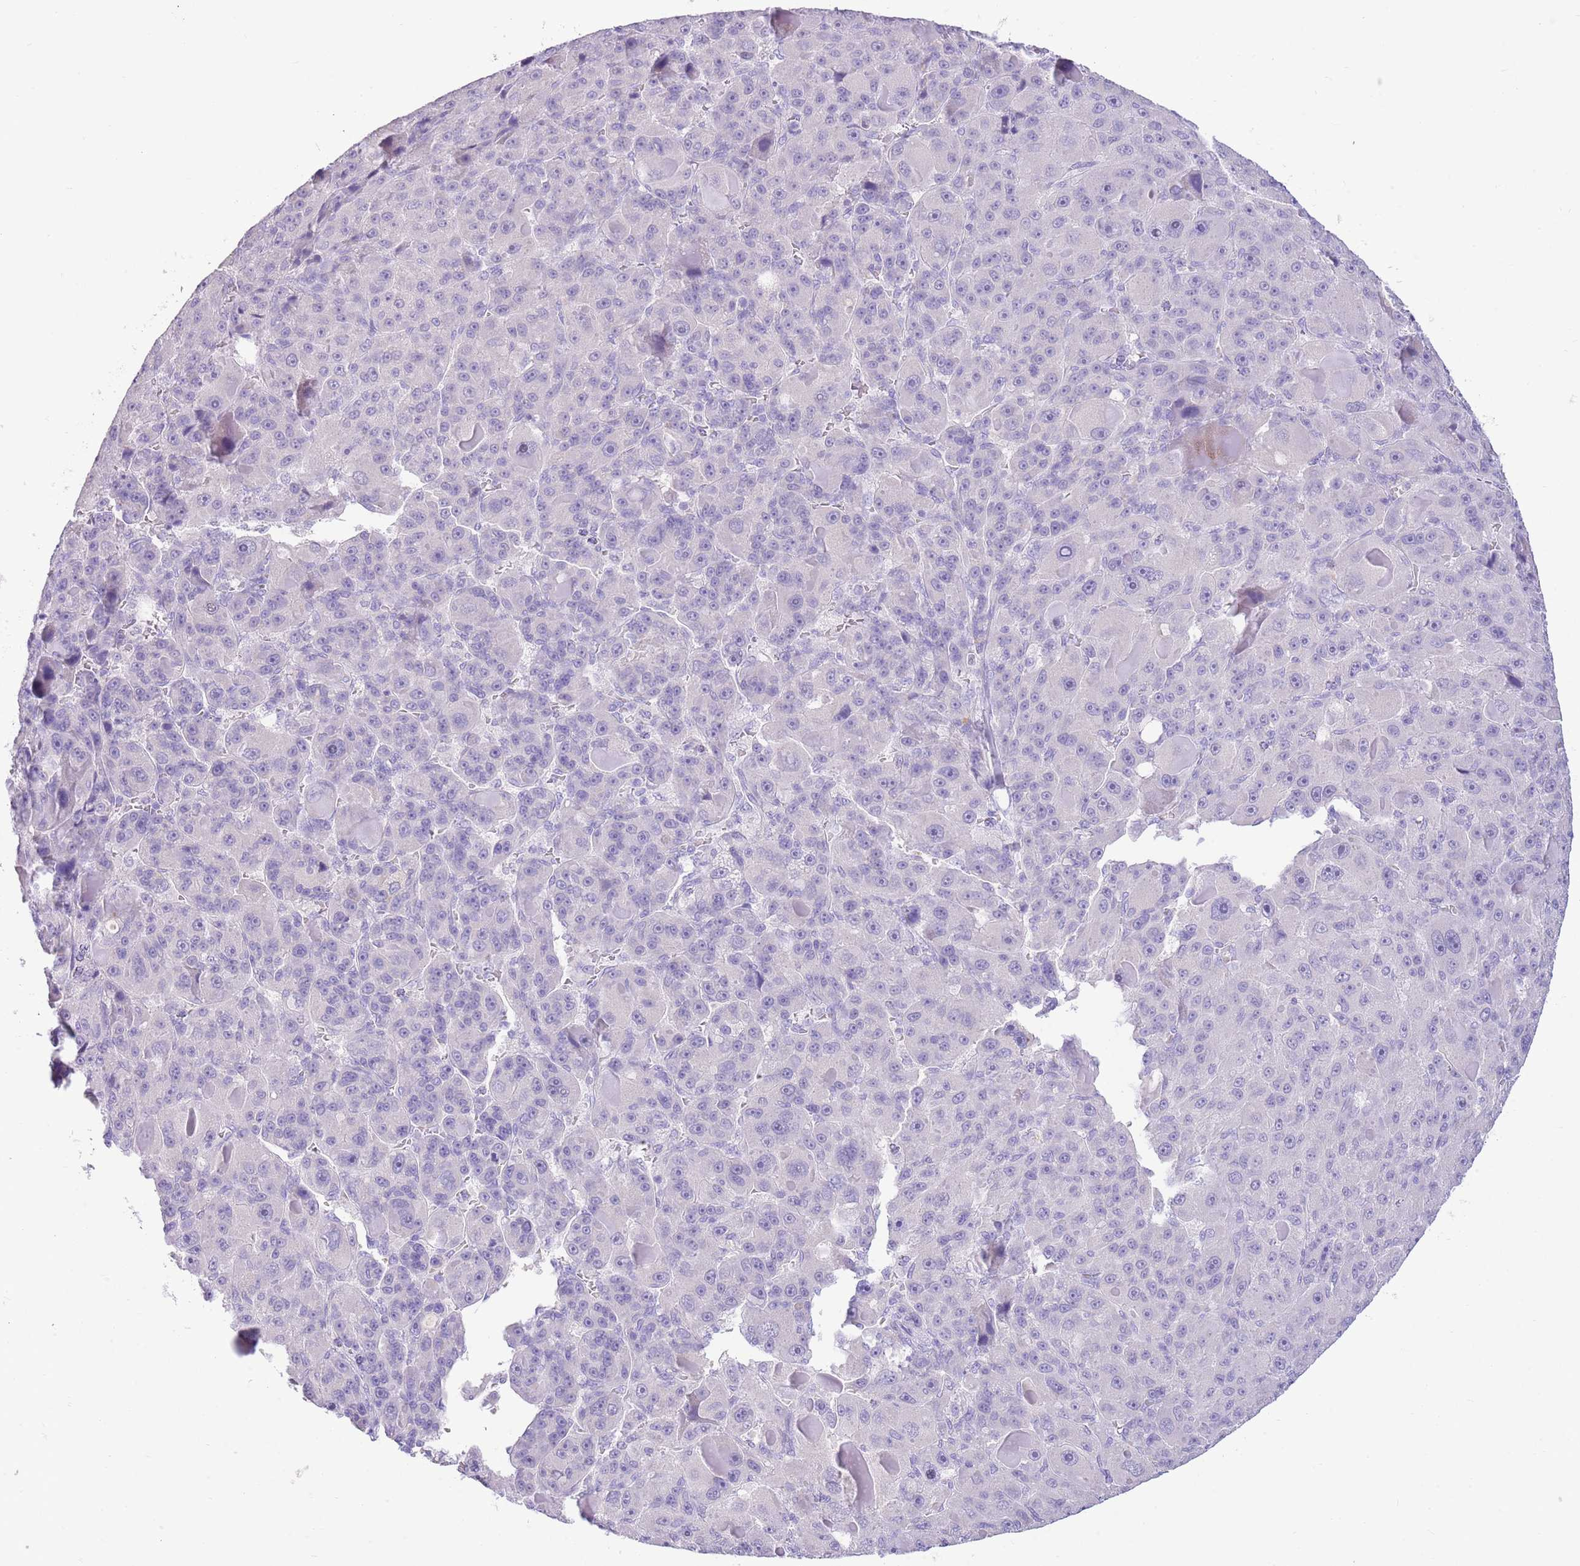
{"staining": {"intensity": "negative", "quantity": "none", "location": "none"}, "tissue": "liver cancer", "cell_type": "Tumor cells", "image_type": "cancer", "snomed": [{"axis": "morphology", "description": "Carcinoma, Hepatocellular, NOS"}, {"axis": "topography", "description": "Liver"}], "caption": "This is a image of immunohistochemistry (IHC) staining of liver cancer (hepatocellular carcinoma), which shows no staining in tumor cells.", "gene": "TOX2", "patient": {"sex": "male", "age": 76}}